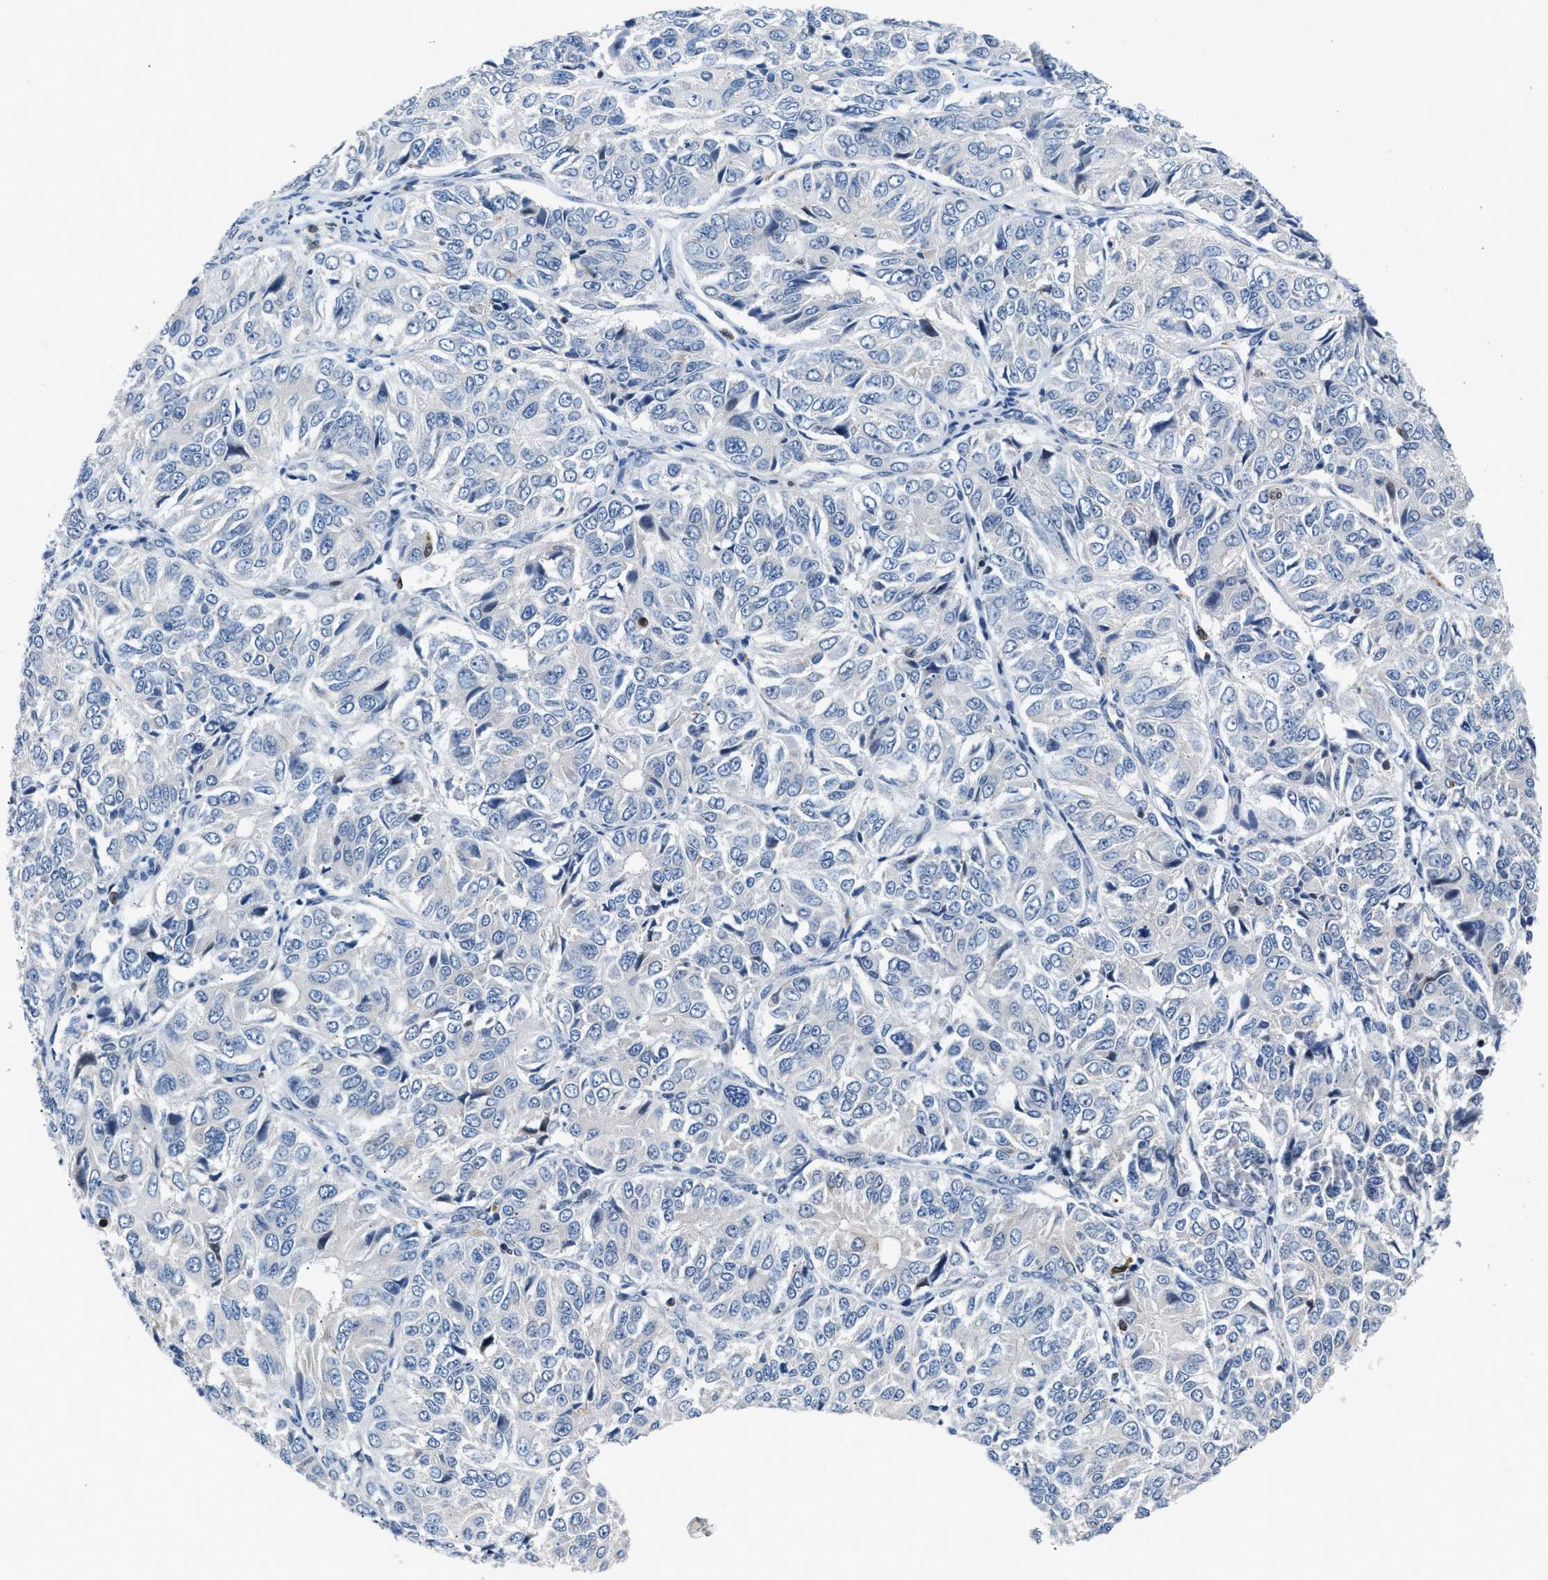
{"staining": {"intensity": "negative", "quantity": "none", "location": "none"}, "tissue": "ovarian cancer", "cell_type": "Tumor cells", "image_type": "cancer", "snomed": [{"axis": "morphology", "description": "Carcinoma, endometroid"}, {"axis": "topography", "description": "Ovary"}], "caption": "DAB (3,3'-diaminobenzidine) immunohistochemical staining of ovarian endometroid carcinoma shows no significant staining in tumor cells.", "gene": "ATP9A", "patient": {"sex": "female", "age": 51}}